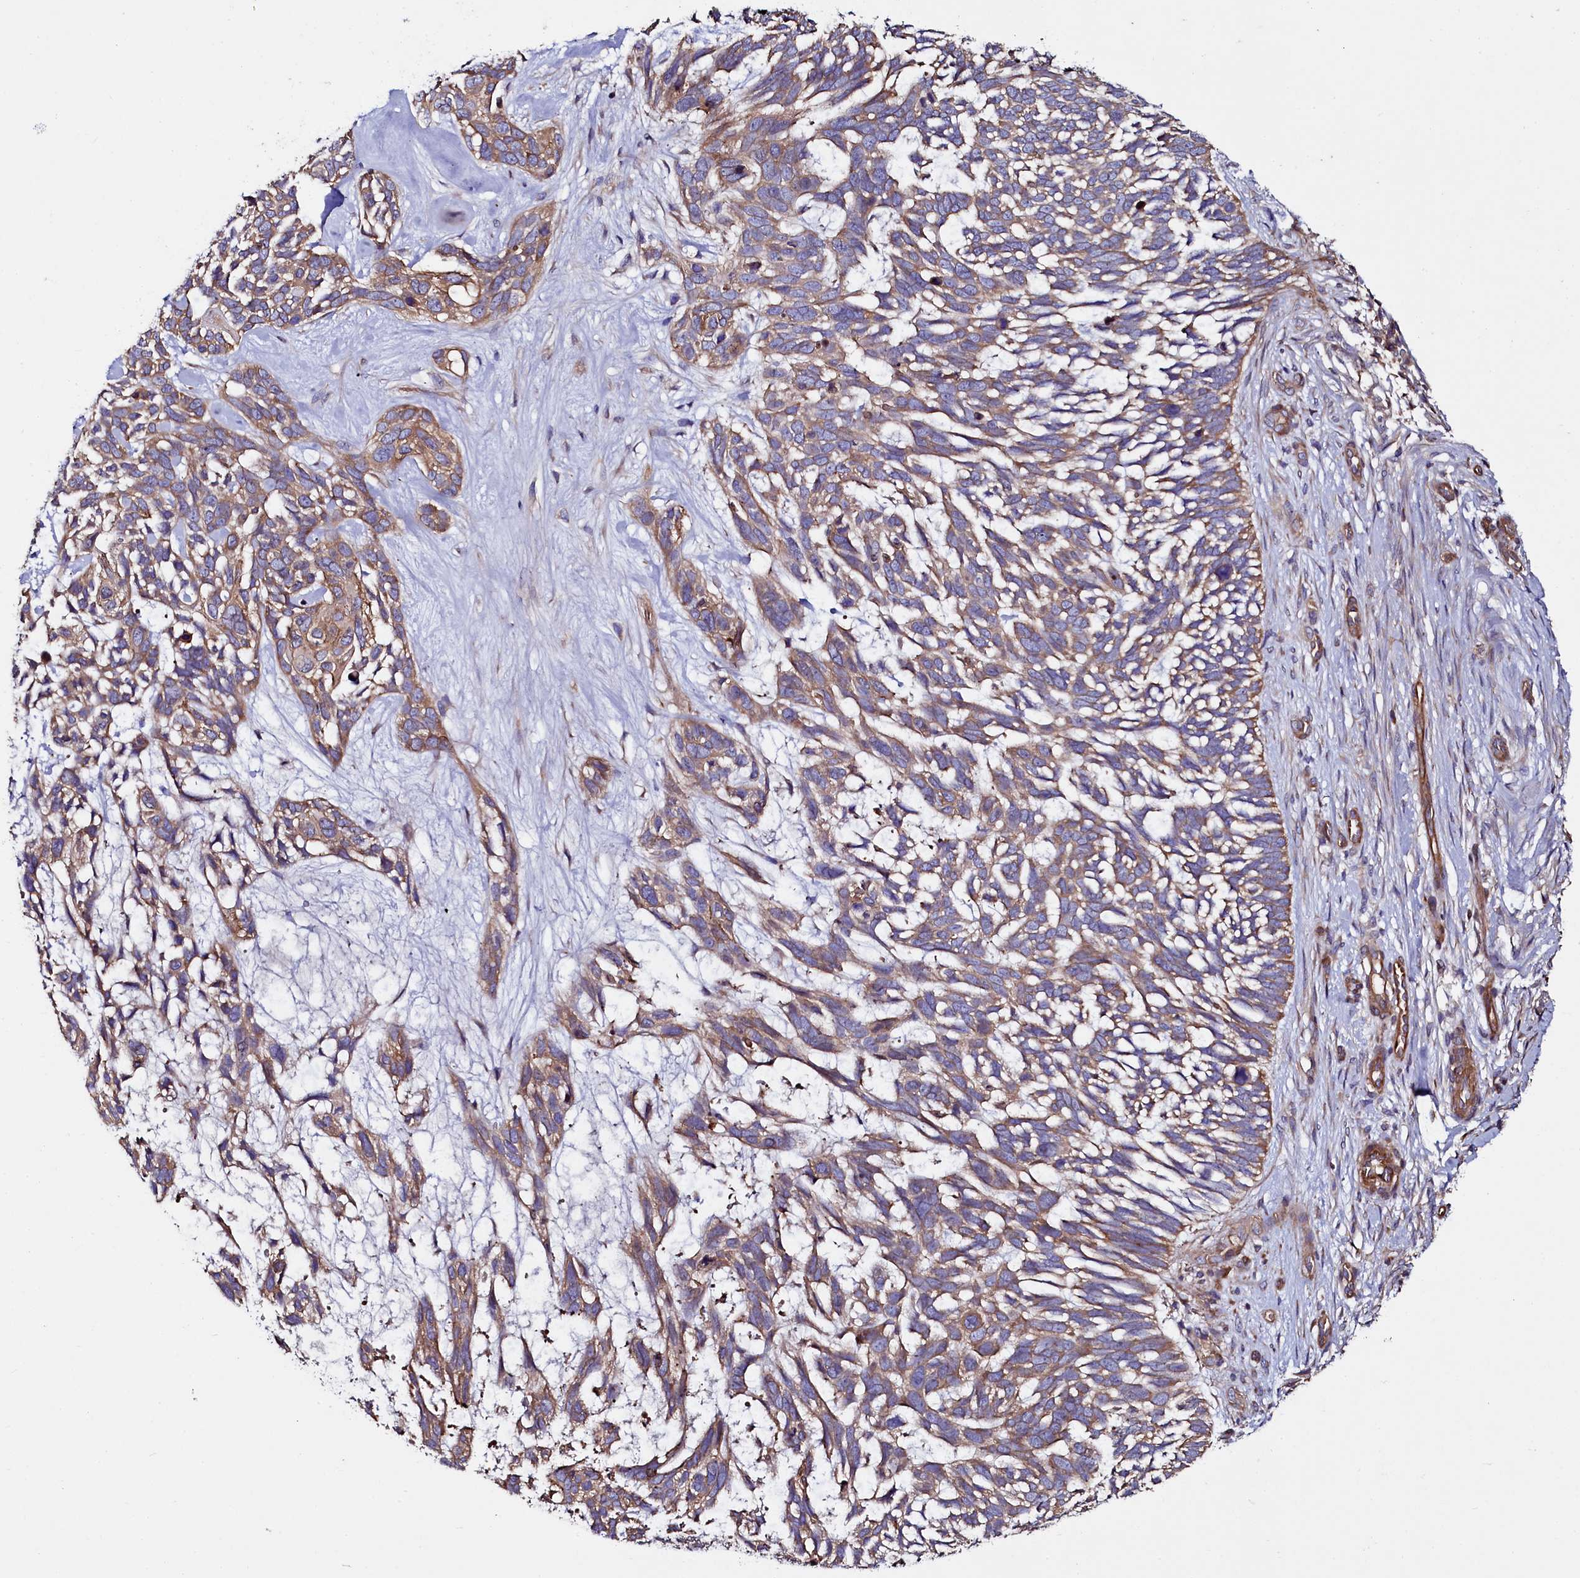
{"staining": {"intensity": "moderate", "quantity": ">75%", "location": "cytoplasmic/membranous"}, "tissue": "skin cancer", "cell_type": "Tumor cells", "image_type": "cancer", "snomed": [{"axis": "morphology", "description": "Basal cell carcinoma"}, {"axis": "topography", "description": "Skin"}], "caption": "This histopathology image shows immunohistochemistry staining of human skin cancer, with medium moderate cytoplasmic/membranous expression in approximately >75% of tumor cells.", "gene": "USPL1", "patient": {"sex": "male", "age": 88}}